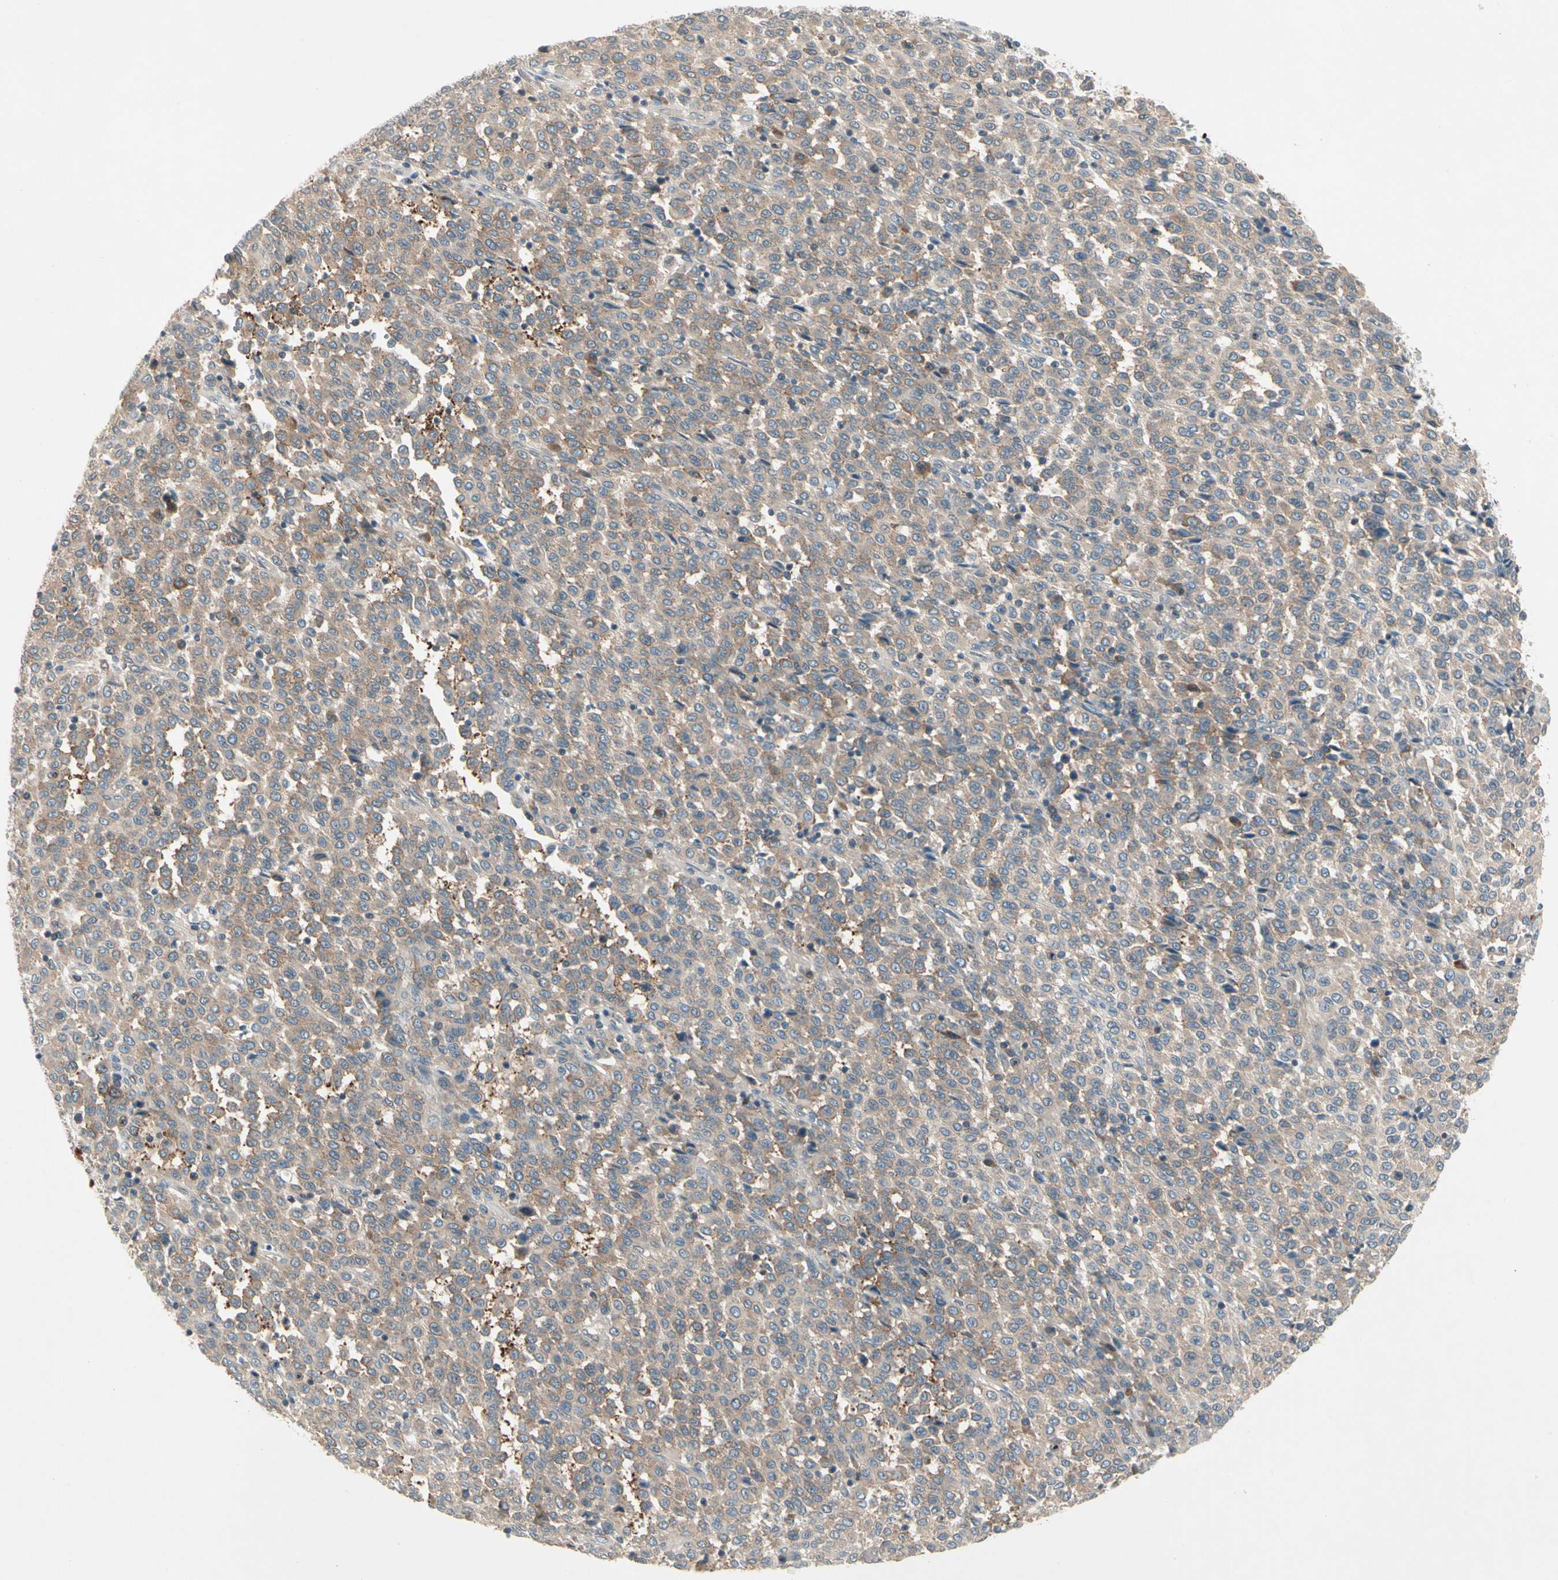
{"staining": {"intensity": "weak", "quantity": ">75%", "location": "cytoplasmic/membranous"}, "tissue": "melanoma", "cell_type": "Tumor cells", "image_type": "cancer", "snomed": [{"axis": "morphology", "description": "Malignant melanoma, Metastatic site"}, {"axis": "topography", "description": "Pancreas"}], "caption": "This image exhibits melanoma stained with IHC to label a protein in brown. The cytoplasmic/membranous of tumor cells show weak positivity for the protein. Nuclei are counter-stained blue.", "gene": "IL1R1", "patient": {"sex": "female", "age": 30}}